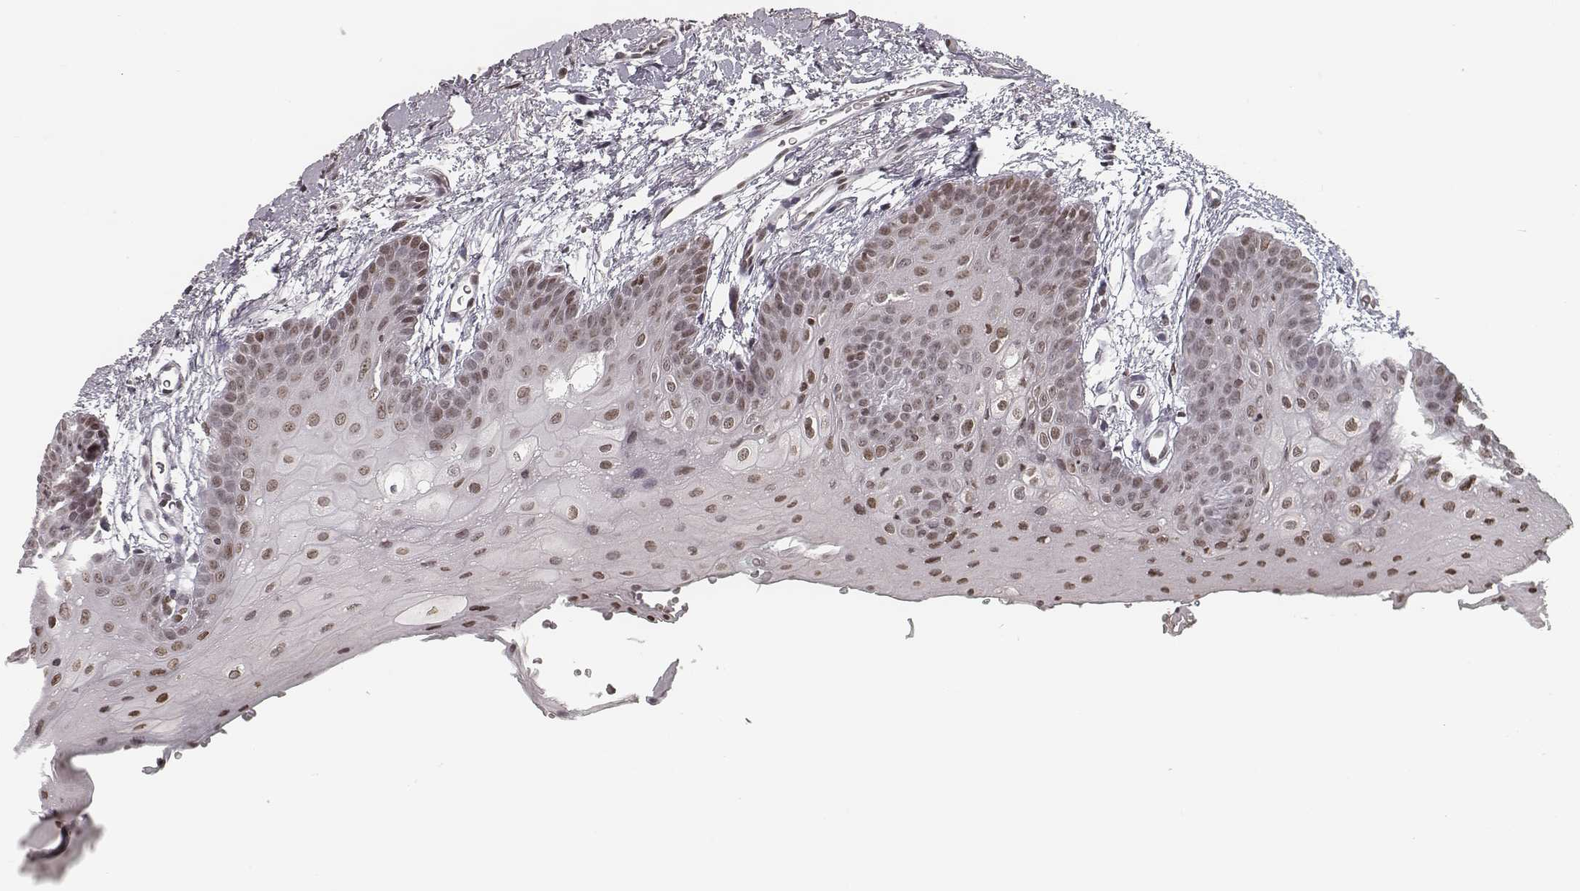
{"staining": {"intensity": "moderate", "quantity": ">75%", "location": "nuclear"}, "tissue": "oral mucosa", "cell_type": "Squamous epithelial cells", "image_type": "normal", "snomed": [{"axis": "morphology", "description": "Normal tissue, NOS"}, {"axis": "morphology", "description": "Squamous cell carcinoma, NOS"}, {"axis": "topography", "description": "Oral tissue"}, {"axis": "topography", "description": "Head-Neck"}], "caption": "IHC (DAB) staining of benign oral mucosa exhibits moderate nuclear protein staining in about >75% of squamous epithelial cells.", "gene": "HMGA2", "patient": {"sex": "female", "age": 50}}